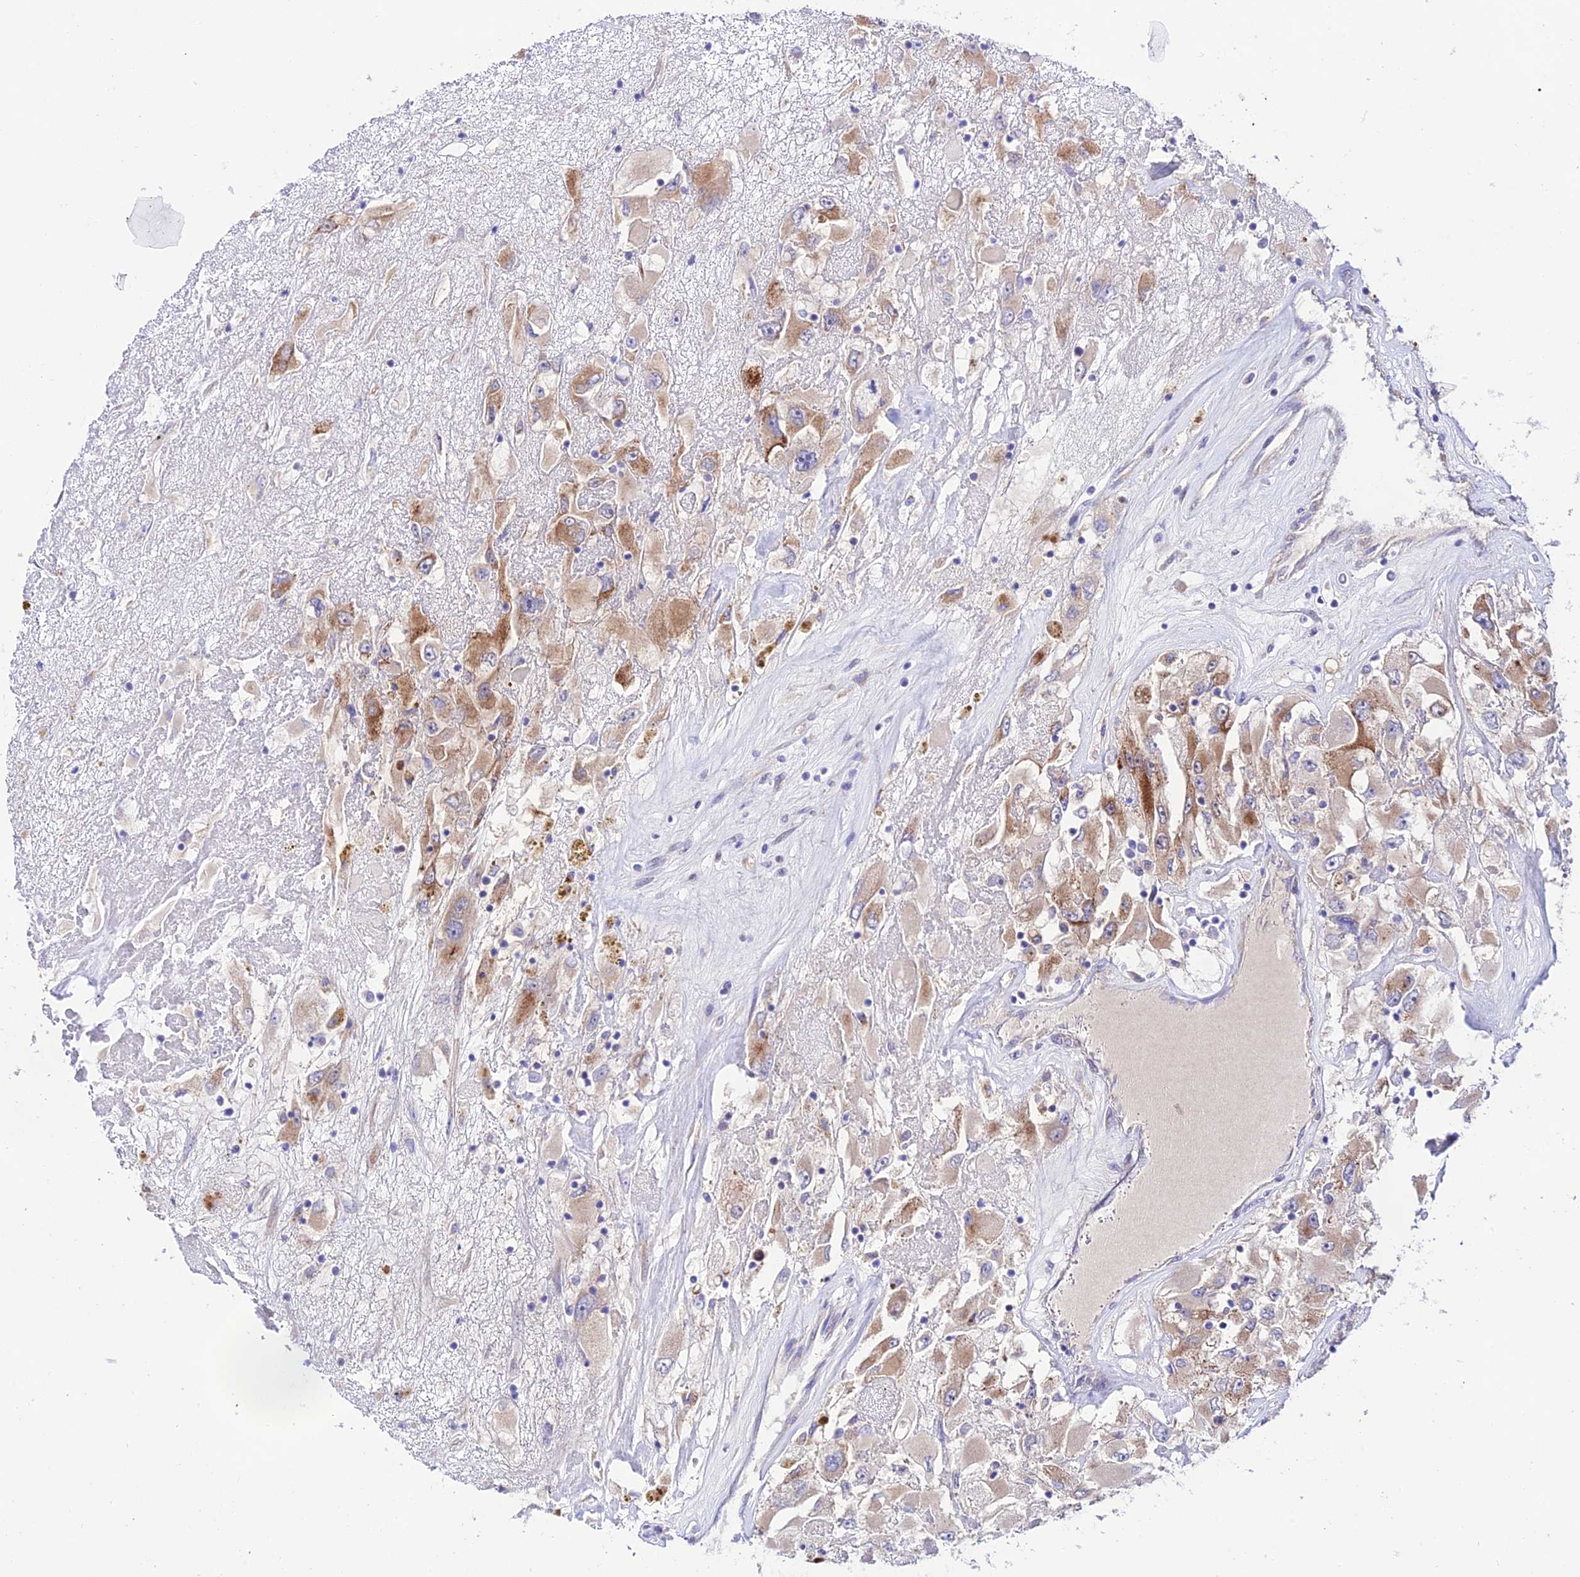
{"staining": {"intensity": "moderate", "quantity": ">75%", "location": "cytoplasmic/membranous"}, "tissue": "renal cancer", "cell_type": "Tumor cells", "image_type": "cancer", "snomed": [{"axis": "morphology", "description": "Adenocarcinoma, NOS"}, {"axis": "topography", "description": "Kidney"}], "caption": "A brown stain labels moderate cytoplasmic/membranous expression of a protein in renal cancer (adenocarcinoma) tumor cells.", "gene": "LACTB2", "patient": {"sex": "female", "age": 52}}